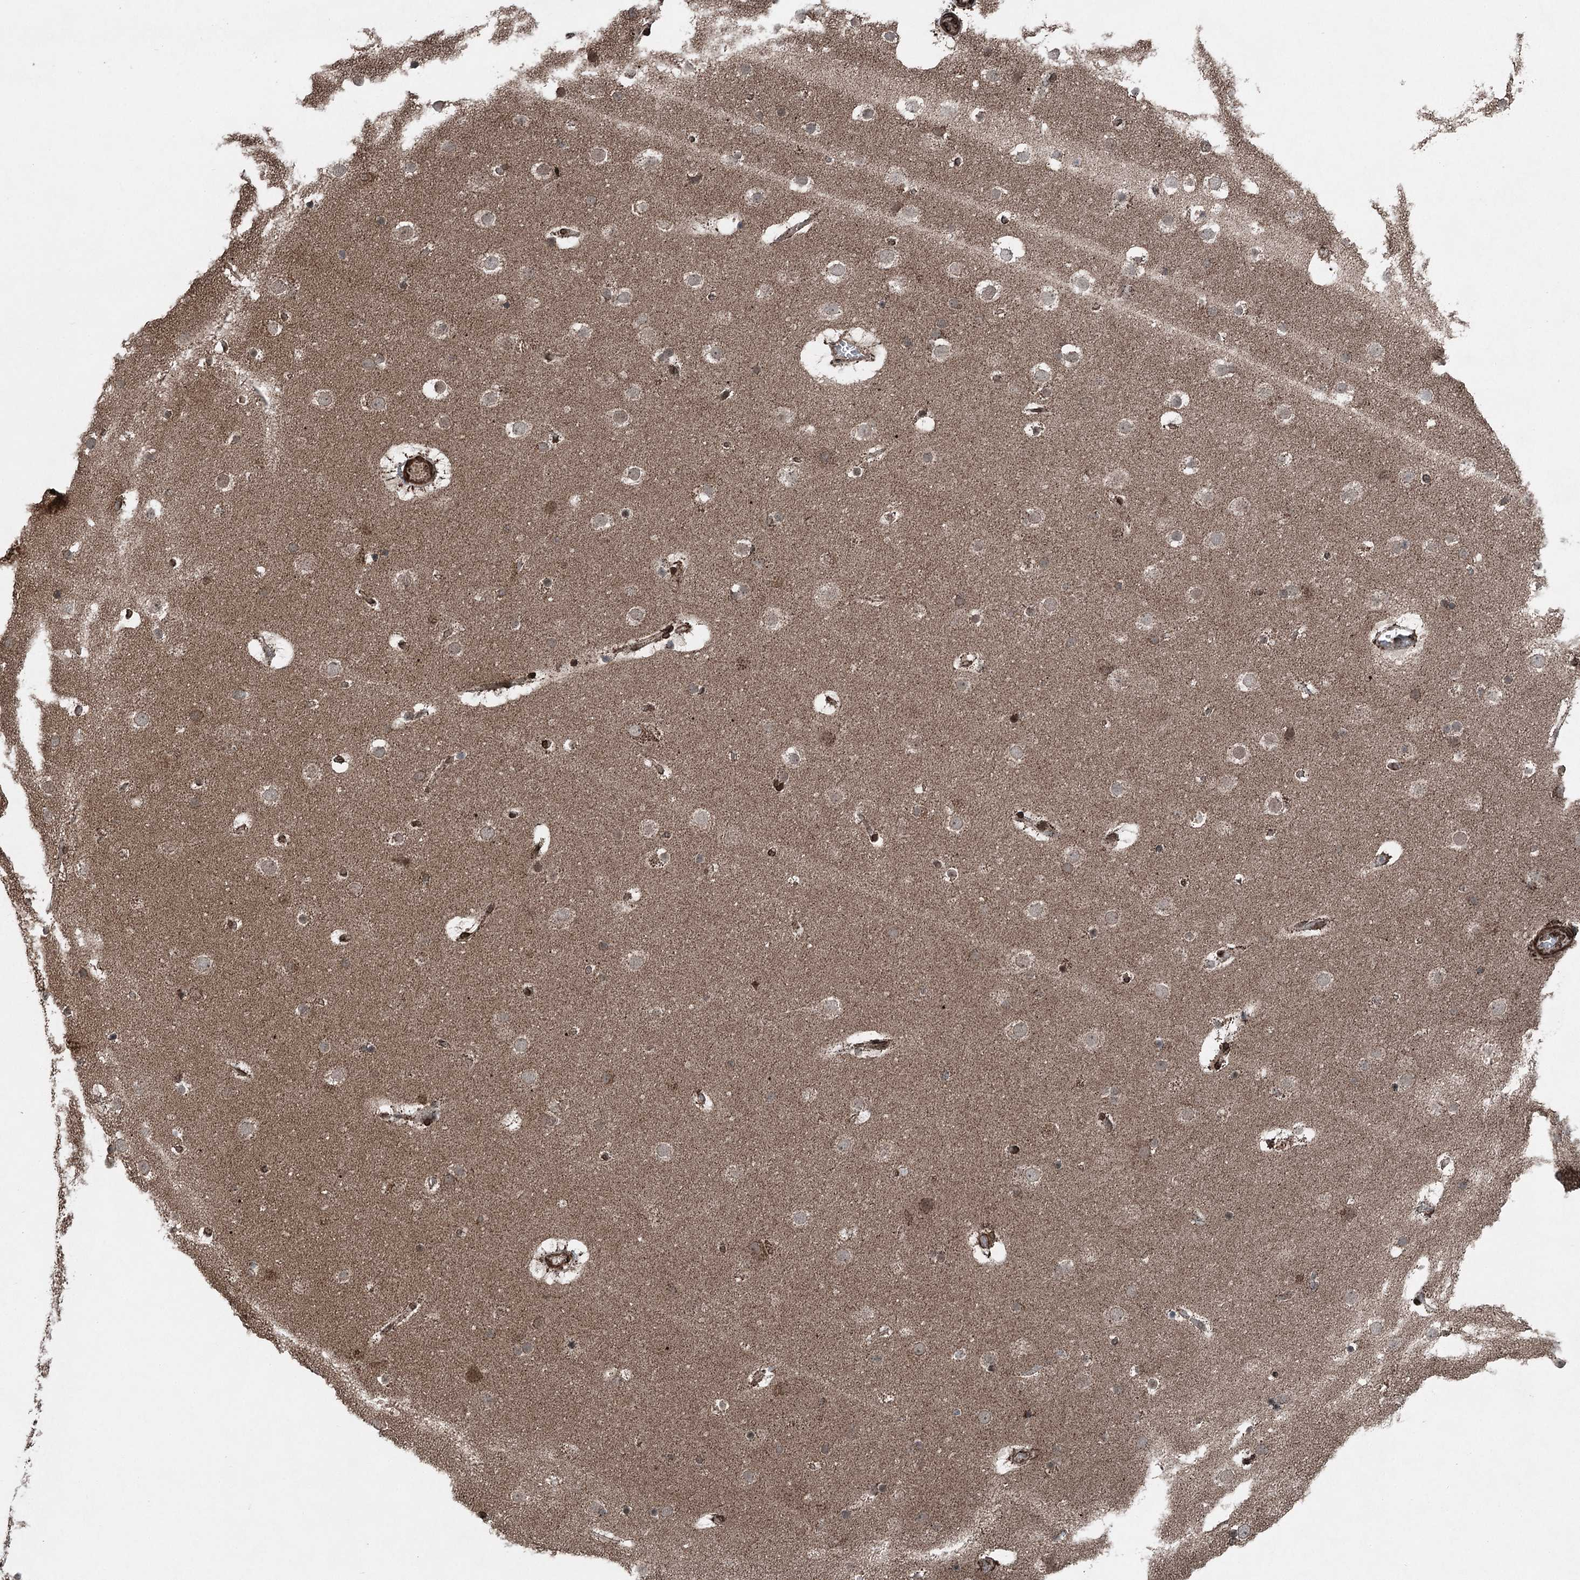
{"staining": {"intensity": "strong", "quantity": "25%-75%", "location": "cytoplasmic/membranous"}, "tissue": "cerebral cortex", "cell_type": "Endothelial cells", "image_type": "normal", "snomed": [{"axis": "morphology", "description": "Normal tissue, NOS"}, {"axis": "topography", "description": "Cerebral cortex"}], "caption": "About 25%-75% of endothelial cells in unremarkable human cerebral cortex show strong cytoplasmic/membranous protein staining as visualized by brown immunohistochemical staining.", "gene": "BCKDHA", "patient": {"sex": "male", "age": 57}}